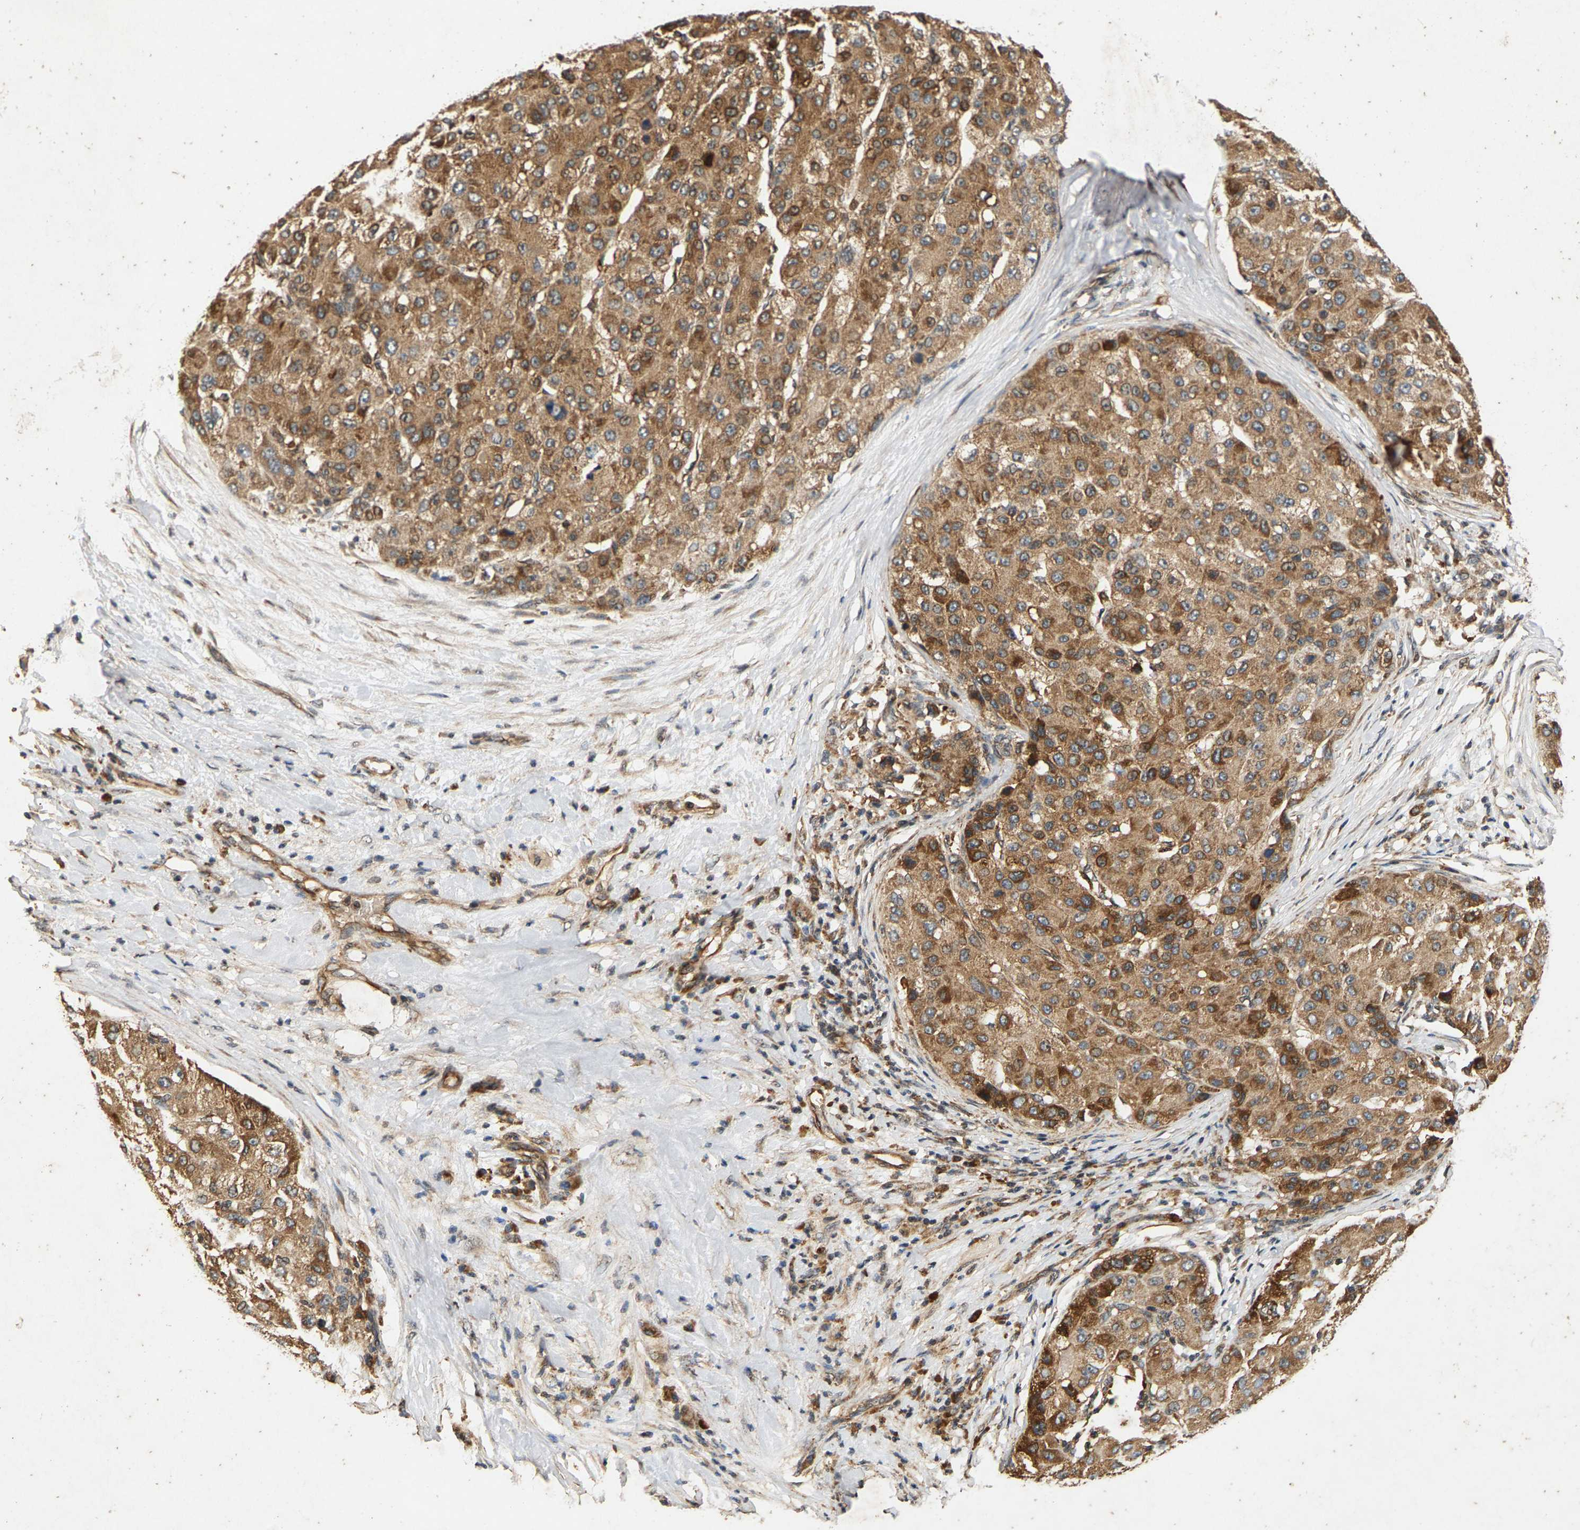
{"staining": {"intensity": "moderate", "quantity": ">75%", "location": "cytoplasmic/membranous"}, "tissue": "liver cancer", "cell_type": "Tumor cells", "image_type": "cancer", "snomed": [{"axis": "morphology", "description": "Carcinoma, Hepatocellular, NOS"}, {"axis": "topography", "description": "Liver"}], "caption": "Protein expression analysis of human liver cancer (hepatocellular carcinoma) reveals moderate cytoplasmic/membranous expression in approximately >75% of tumor cells.", "gene": "CIDEC", "patient": {"sex": "male", "age": 80}}